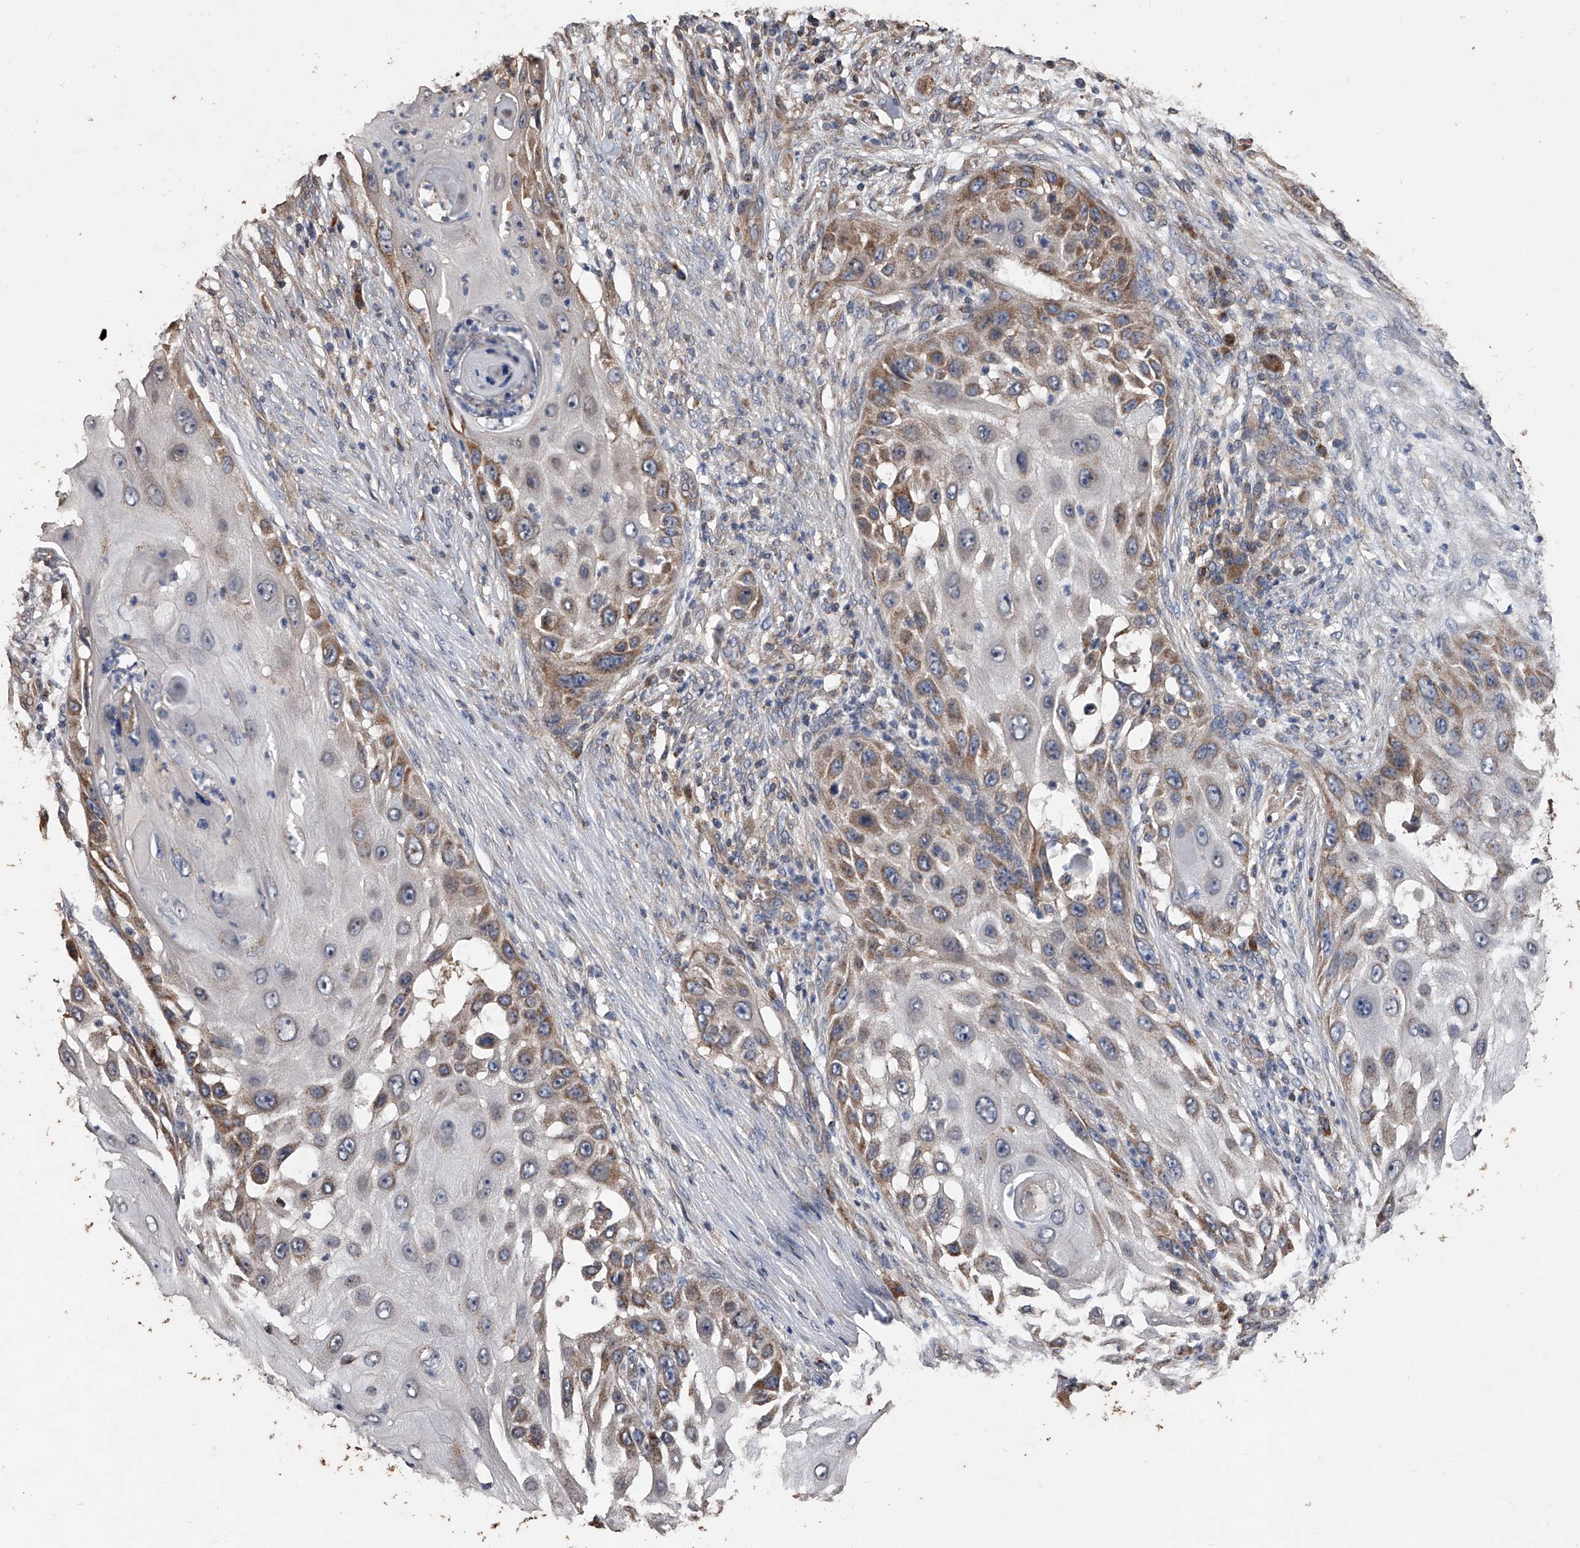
{"staining": {"intensity": "moderate", "quantity": ">75%", "location": "cytoplasmic/membranous"}, "tissue": "skin cancer", "cell_type": "Tumor cells", "image_type": "cancer", "snomed": [{"axis": "morphology", "description": "Squamous cell carcinoma, NOS"}, {"axis": "topography", "description": "Skin"}], "caption": "Tumor cells exhibit medium levels of moderate cytoplasmic/membranous expression in about >75% of cells in human skin cancer (squamous cell carcinoma).", "gene": "LTV1", "patient": {"sex": "female", "age": 44}}